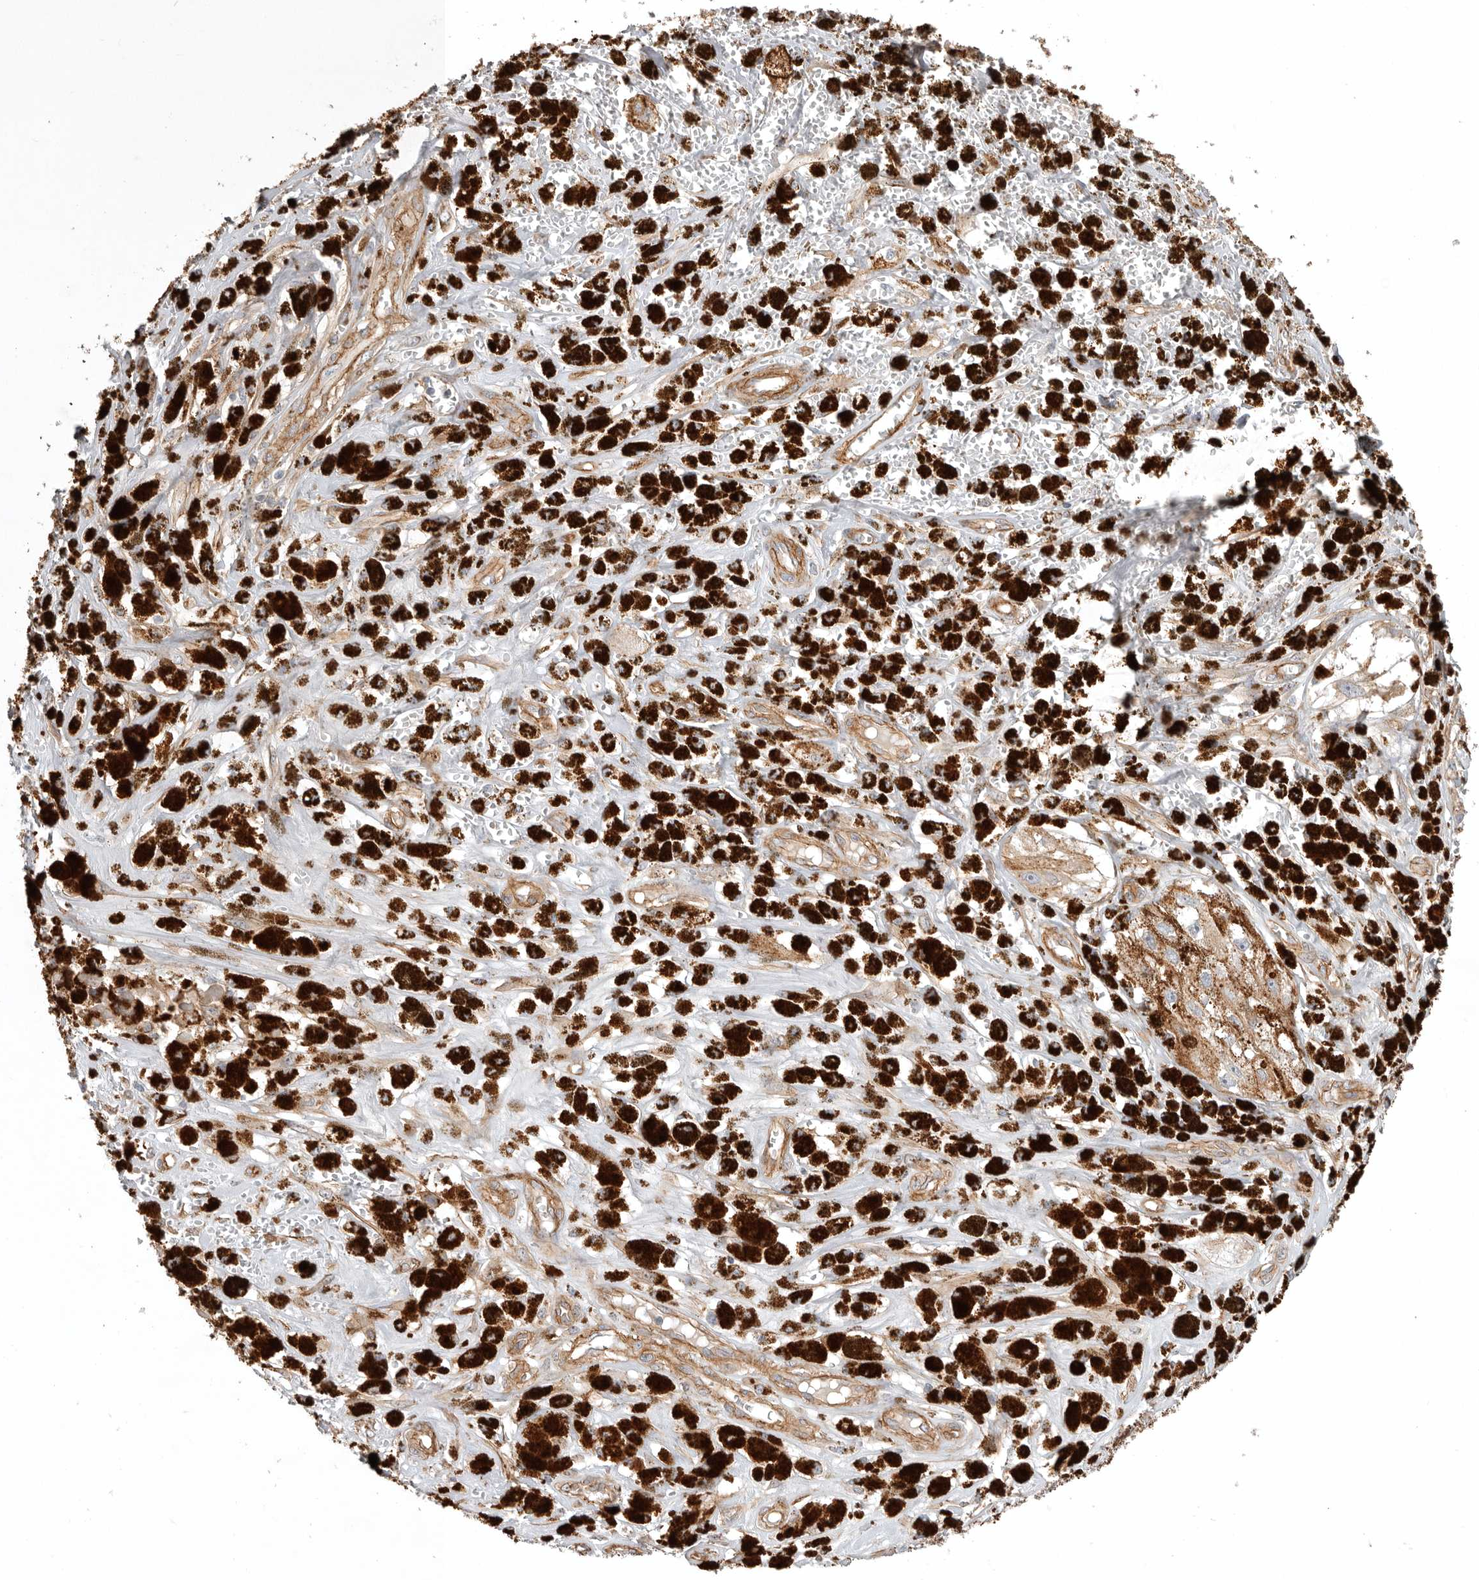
{"staining": {"intensity": "negative", "quantity": "none", "location": "none"}, "tissue": "melanoma", "cell_type": "Tumor cells", "image_type": "cancer", "snomed": [{"axis": "morphology", "description": "Malignant melanoma, NOS"}, {"axis": "topography", "description": "Skin"}], "caption": "This micrograph is of melanoma stained with immunohistochemistry (IHC) to label a protein in brown with the nuclei are counter-stained blue. There is no expression in tumor cells.", "gene": "LONRF1", "patient": {"sex": "male", "age": 88}}